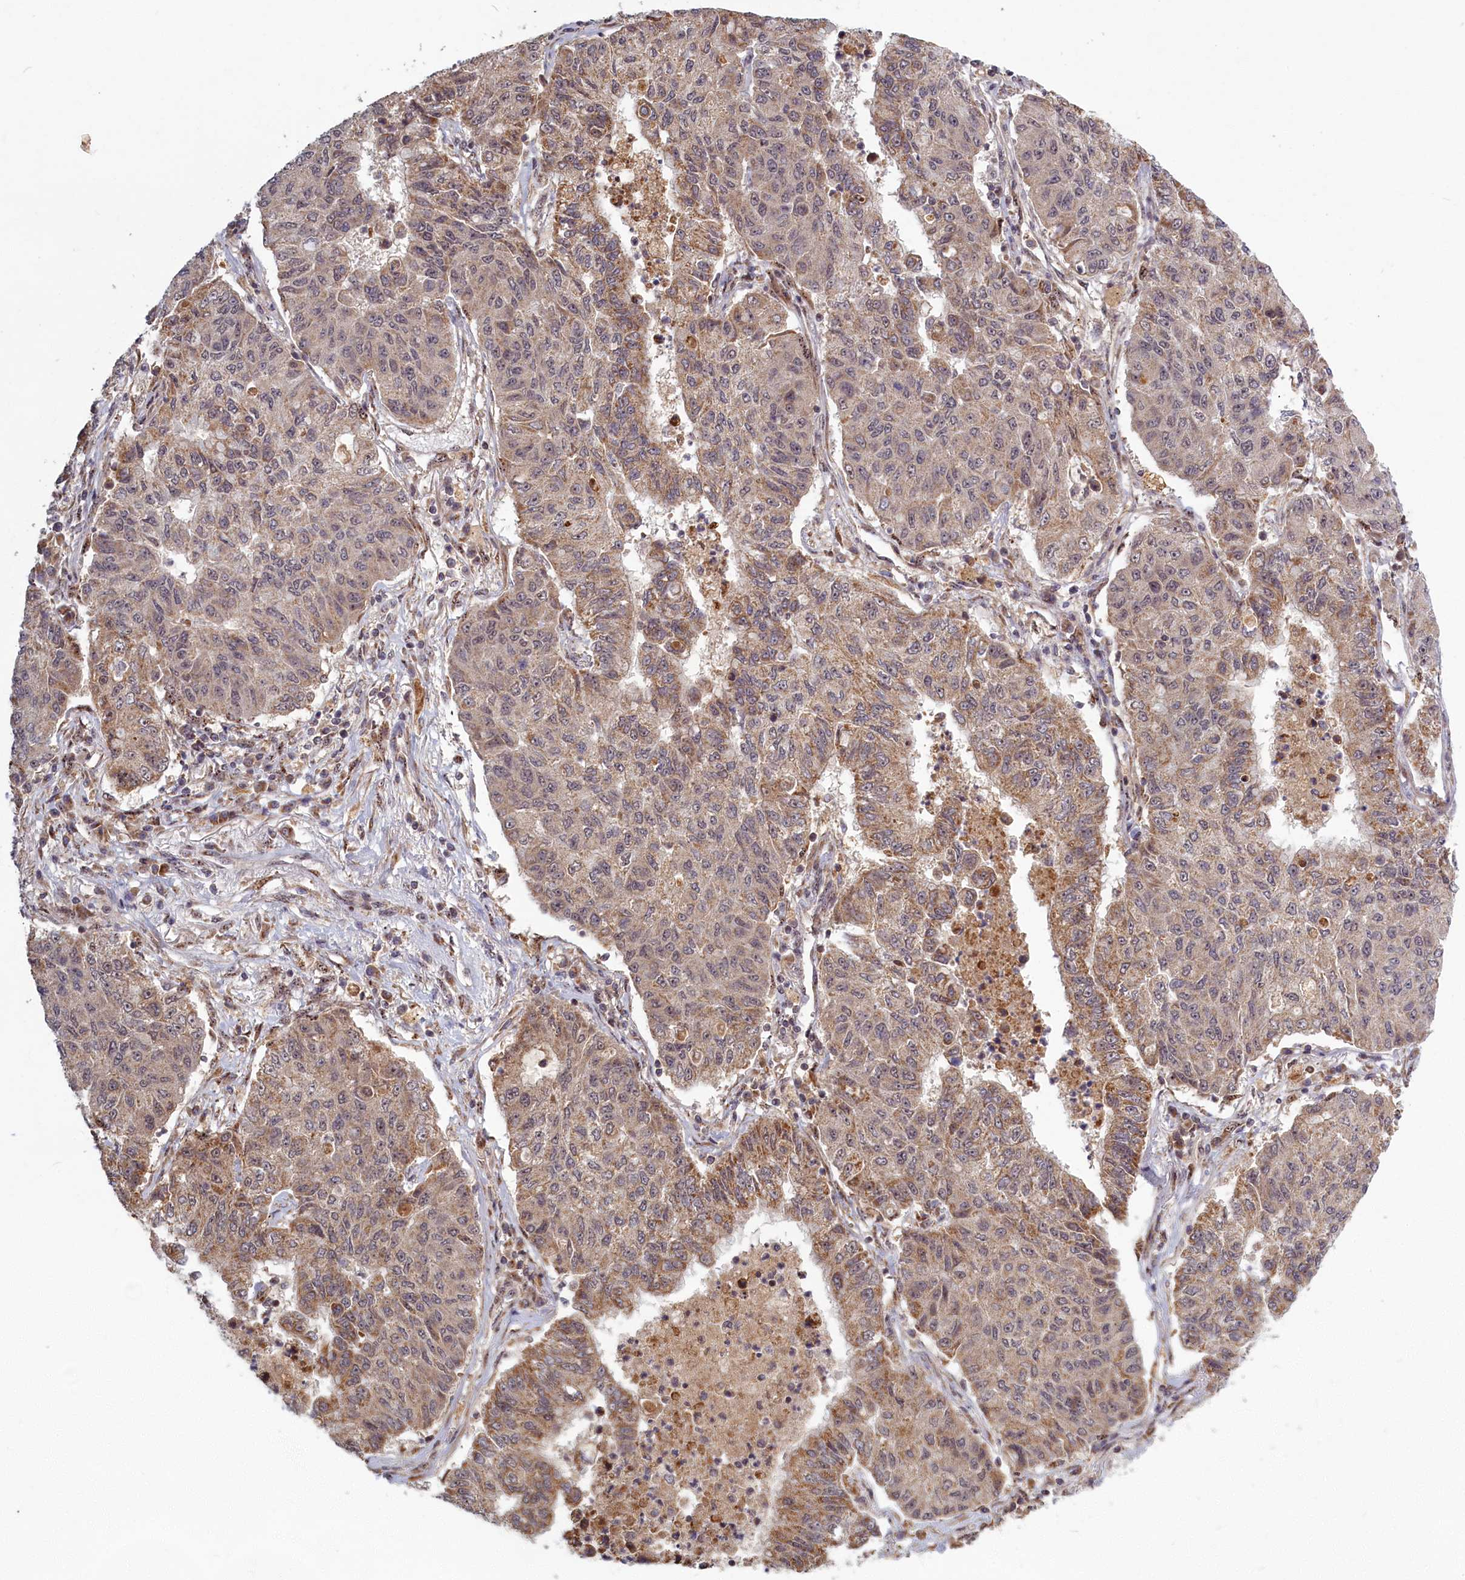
{"staining": {"intensity": "moderate", "quantity": ">75%", "location": "cytoplasmic/membranous"}, "tissue": "lung cancer", "cell_type": "Tumor cells", "image_type": "cancer", "snomed": [{"axis": "morphology", "description": "Squamous cell carcinoma, NOS"}, {"axis": "topography", "description": "Lung"}], "caption": "DAB (3,3'-diaminobenzidine) immunohistochemical staining of human lung cancer exhibits moderate cytoplasmic/membranous protein staining in about >75% of tumor cells.", "gene": "PLA2G10", "patient": {"sex": "male", "age": 74}}